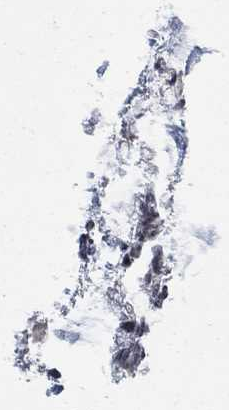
{"staining": {"intensity": "moderate", "quantity": "<25%", "location": "nuclear"}, "tissue": "ovarian cancer", "cell_type": "Tumor cells", "image_type": "cancer", "snomed": [{"axis": "morphology", "description": "Cystadenocarcinoma, mucinous, NOS"}, {"axis": "topography", "description": "Ovary"}], "caption": "Immunohistochemical staining of human ovarian cancer displays moderate nuclear protein staining in approximately <25% of tumor cells.", "gene": "ZNF594", "patient": {"sex": "female", "age": 57}}